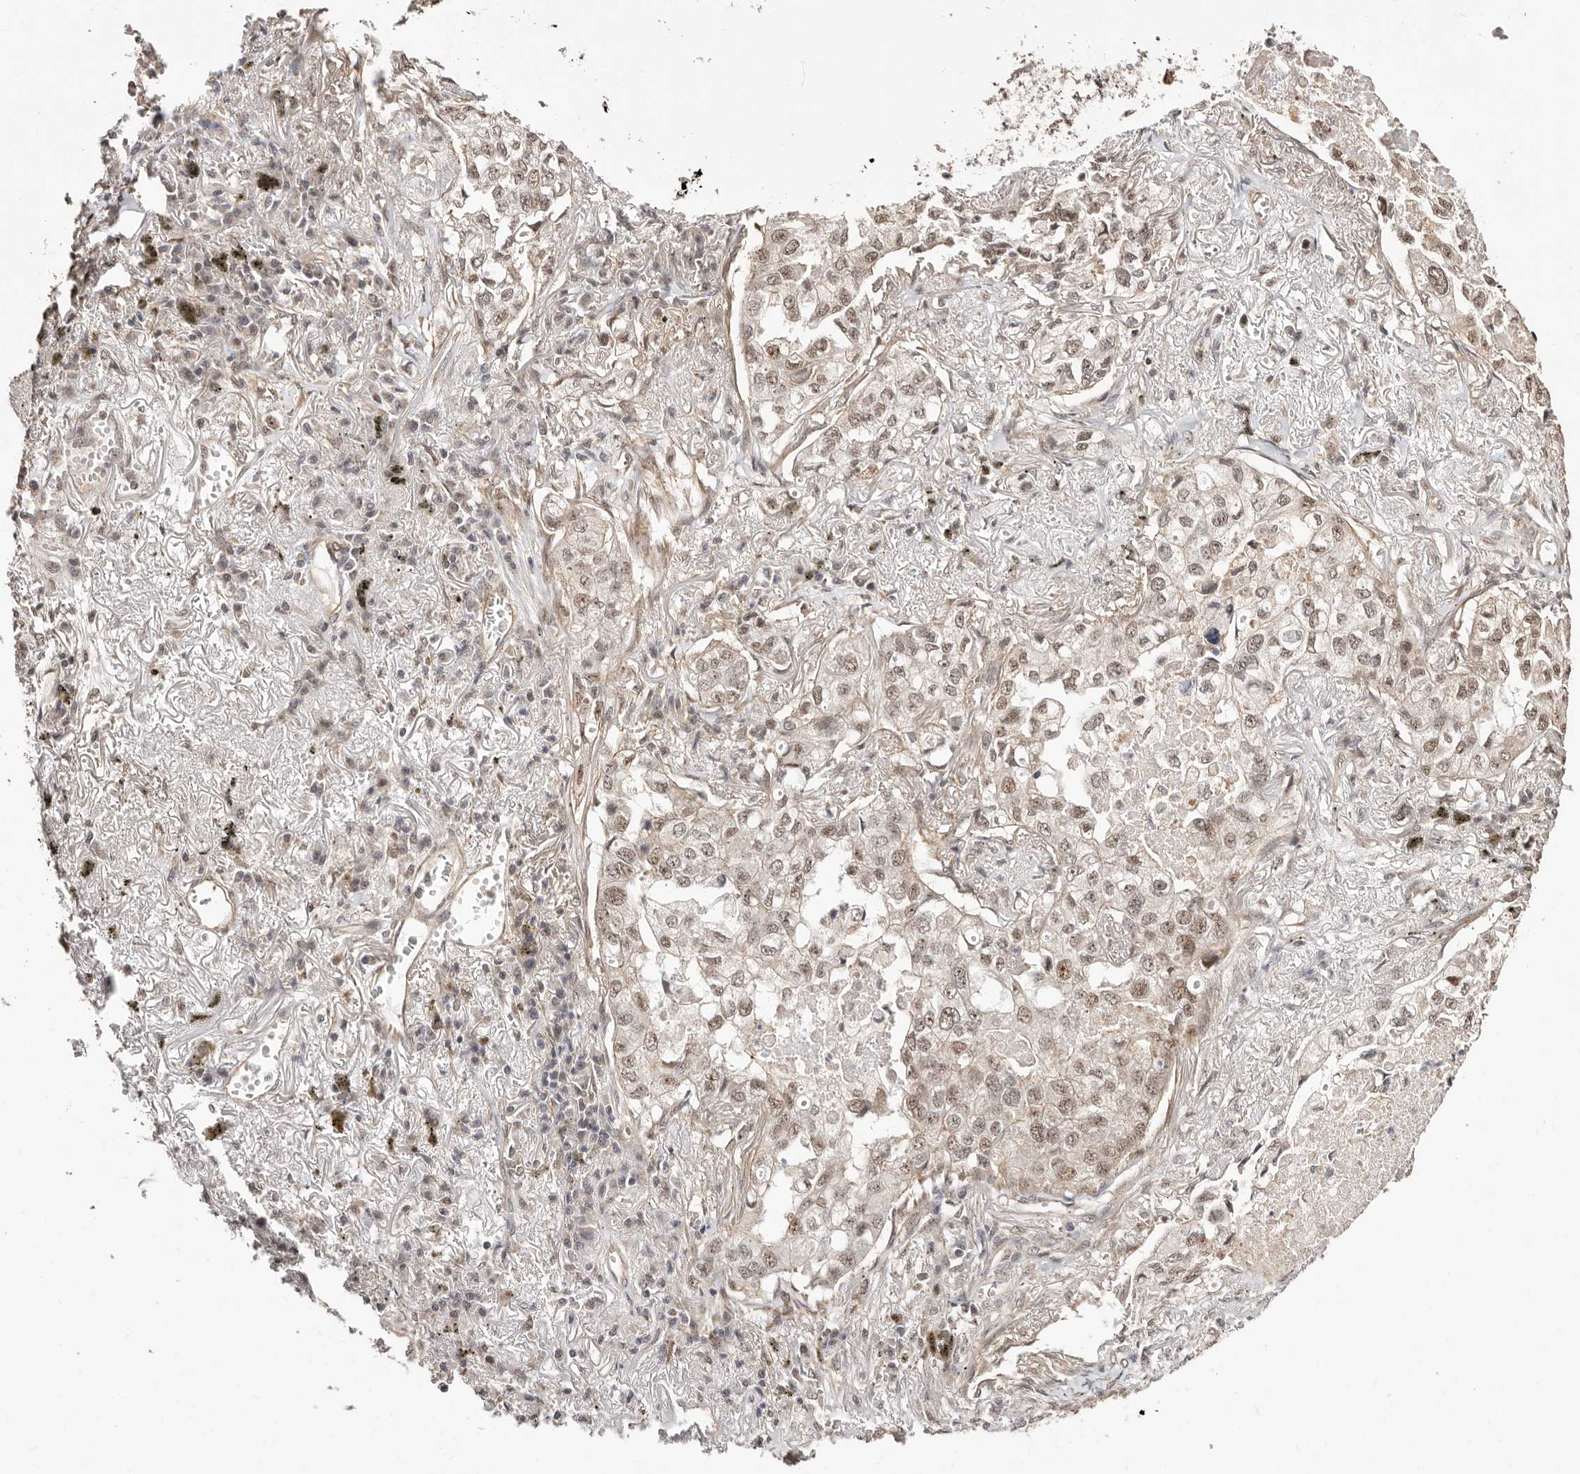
{"staining": {"intensity": "weak", "quantity": ">75%", "location": "nuclear"}, "tissue": "lung cancer", "cell_type": "Tumor cells", "image_type": "cancer", "snomed": [{"axis": "morphology", "description": "Adenocarcinoma, NOS"}, {"axis": "topography", "description": "Lung"}], "caption": "Lung cancer tissue exhibits weak nuclear staining in approximately >75% of tumor cells Immunohistochemistry stains the protein of interest in brown and the nuclei are stained blue.", "gene": "CTNNBL1", "patient": {"sex": "male", "age": 65}}